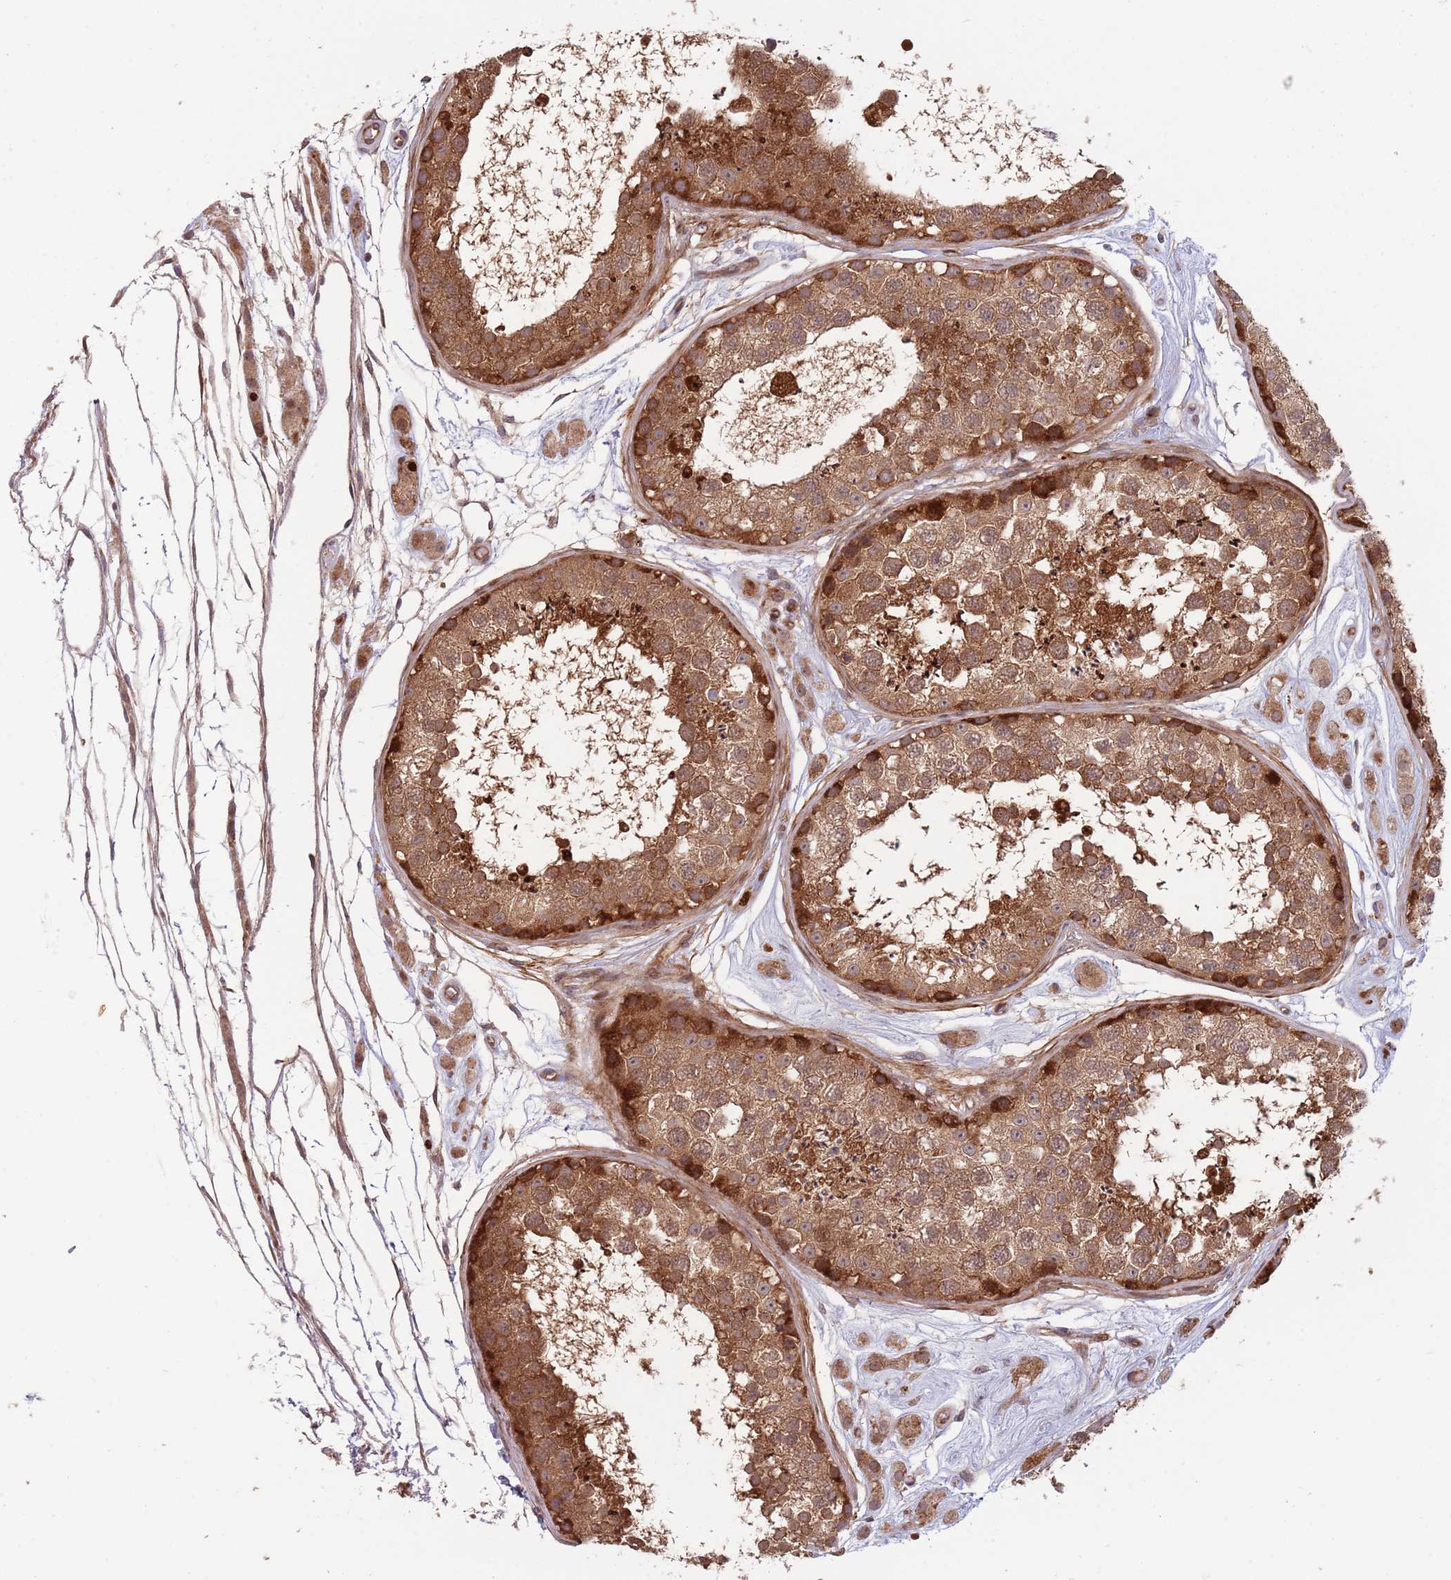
{"staining": {"intensity": "strong", "quantity": ">75%", "location": "cytoplasmic/membranous"}, "tissue": "testis", "cell_type": "Cells in seminiferous ducts", "image_type": "normal", "snomed": [{"axis": "morphology", "description": "Normal tissue, NOS"}, {"axis": "topography", "description": "Testis"}], "caption": "Immunohistochemical staining of normal human testis exhibits >75% levels of strong cytoplasmic/membranous protein positivity in about >75% of cells in seminiferous ducts. Immunohistochemistry stains the protein in brown and the nuclei are stained blue.", "gene": "NT5DC4", "patient": {"sex": "male", "age": 25}}